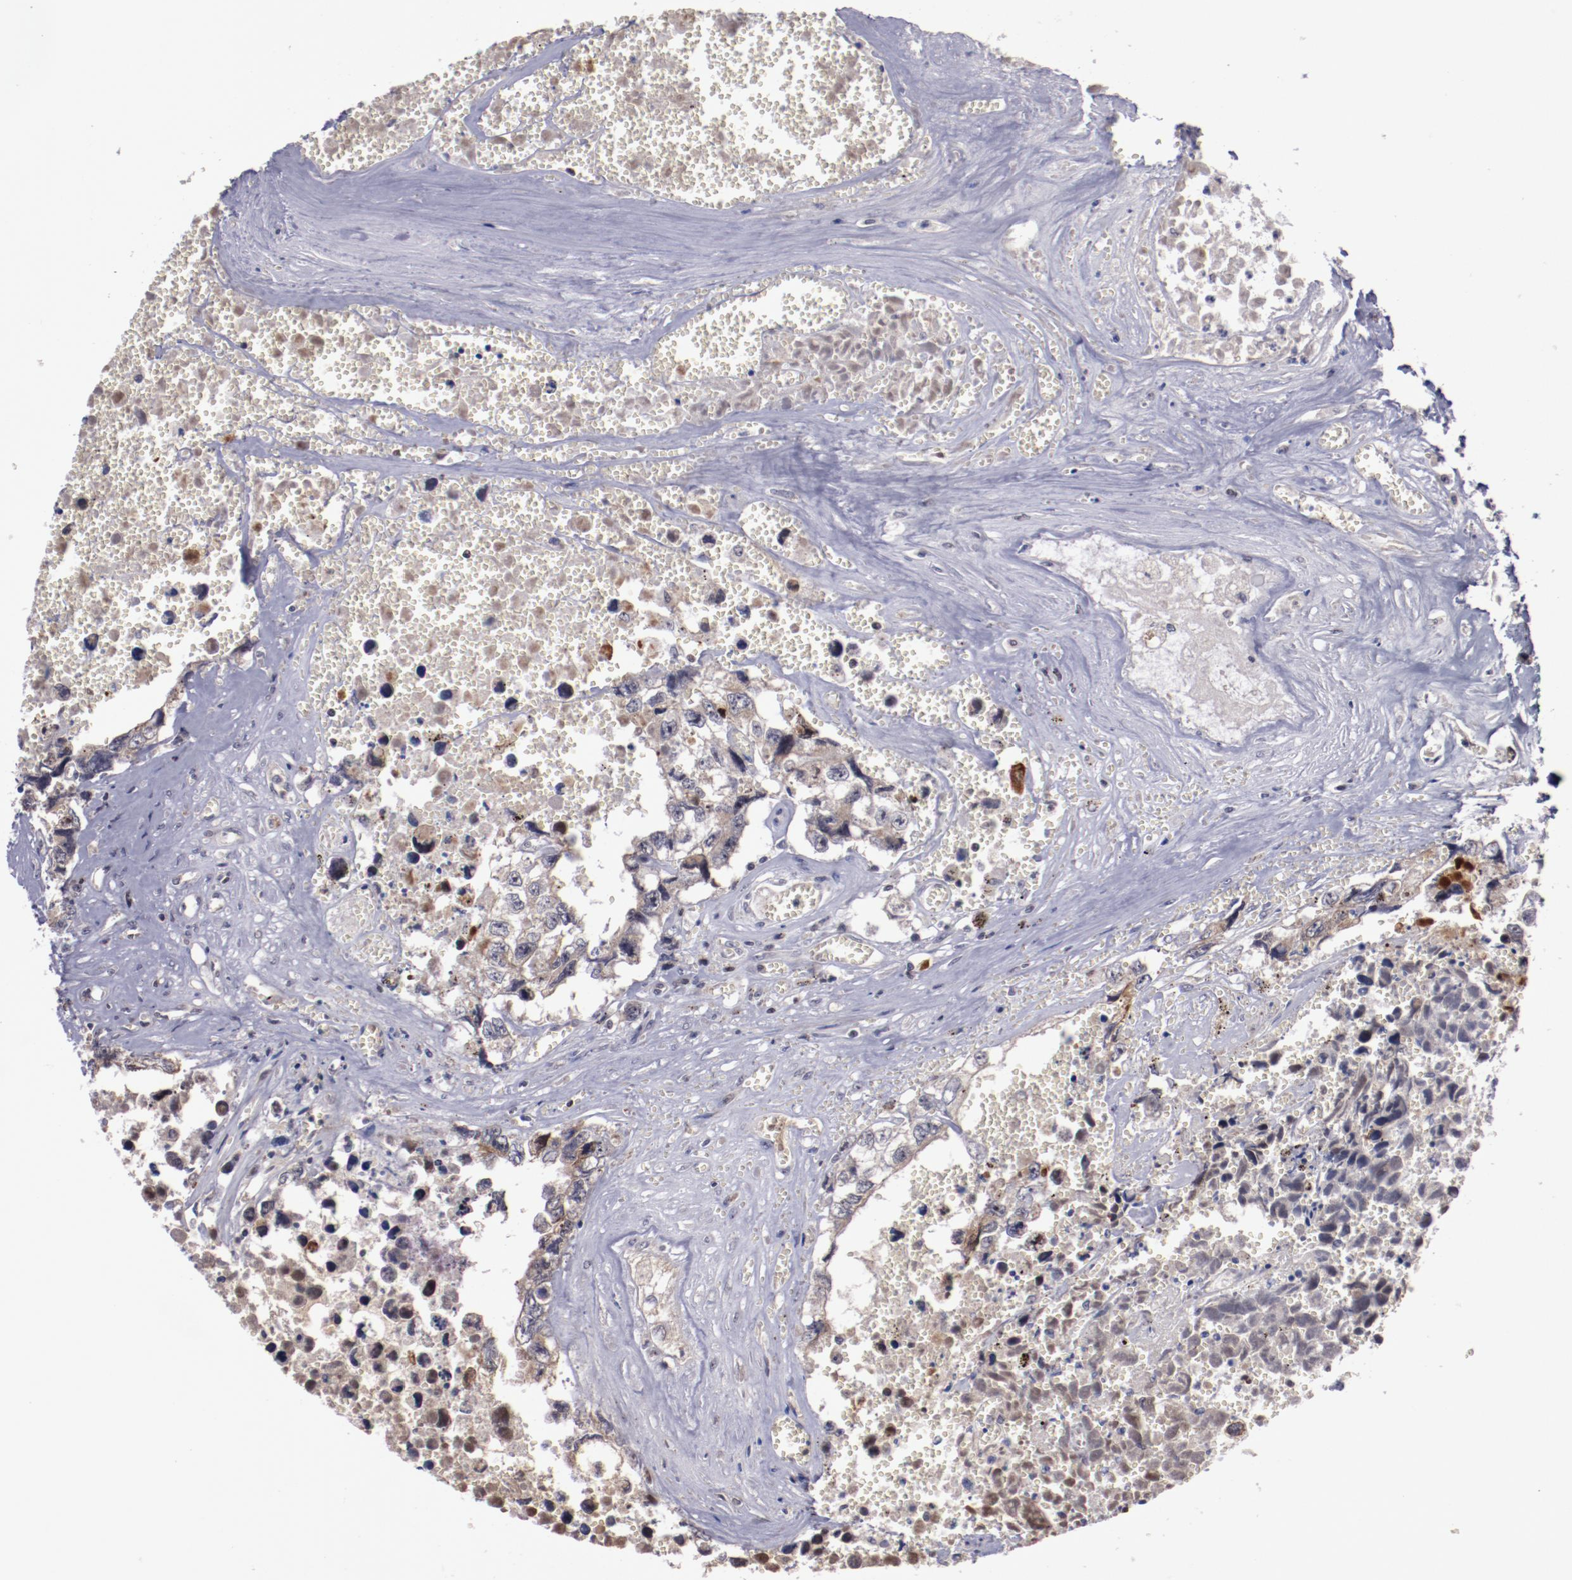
{"staining": {"intensity": "moderate", "quantity": ">75%", "location": "cytoplasmic/membranous"}, "tissue": "testis cancer", "cell_type": "Tumor cells", "image_type": "cancer", "snomed": [{"axis": "morphology", "description": "Carcinoma, Embryonal, NOS"}, {"axis": "topography", "description": "Testis"}], "caption": "IHC photomicrograph of human testis embryonal carcinoma stained for a protein (brown), which reveals medium levels of moderate cytoplasmic/membranous positivity in approximately >75% of tumor cells.", "gene": "DDX24", "patient": {"sex": "male", "age": 31}}